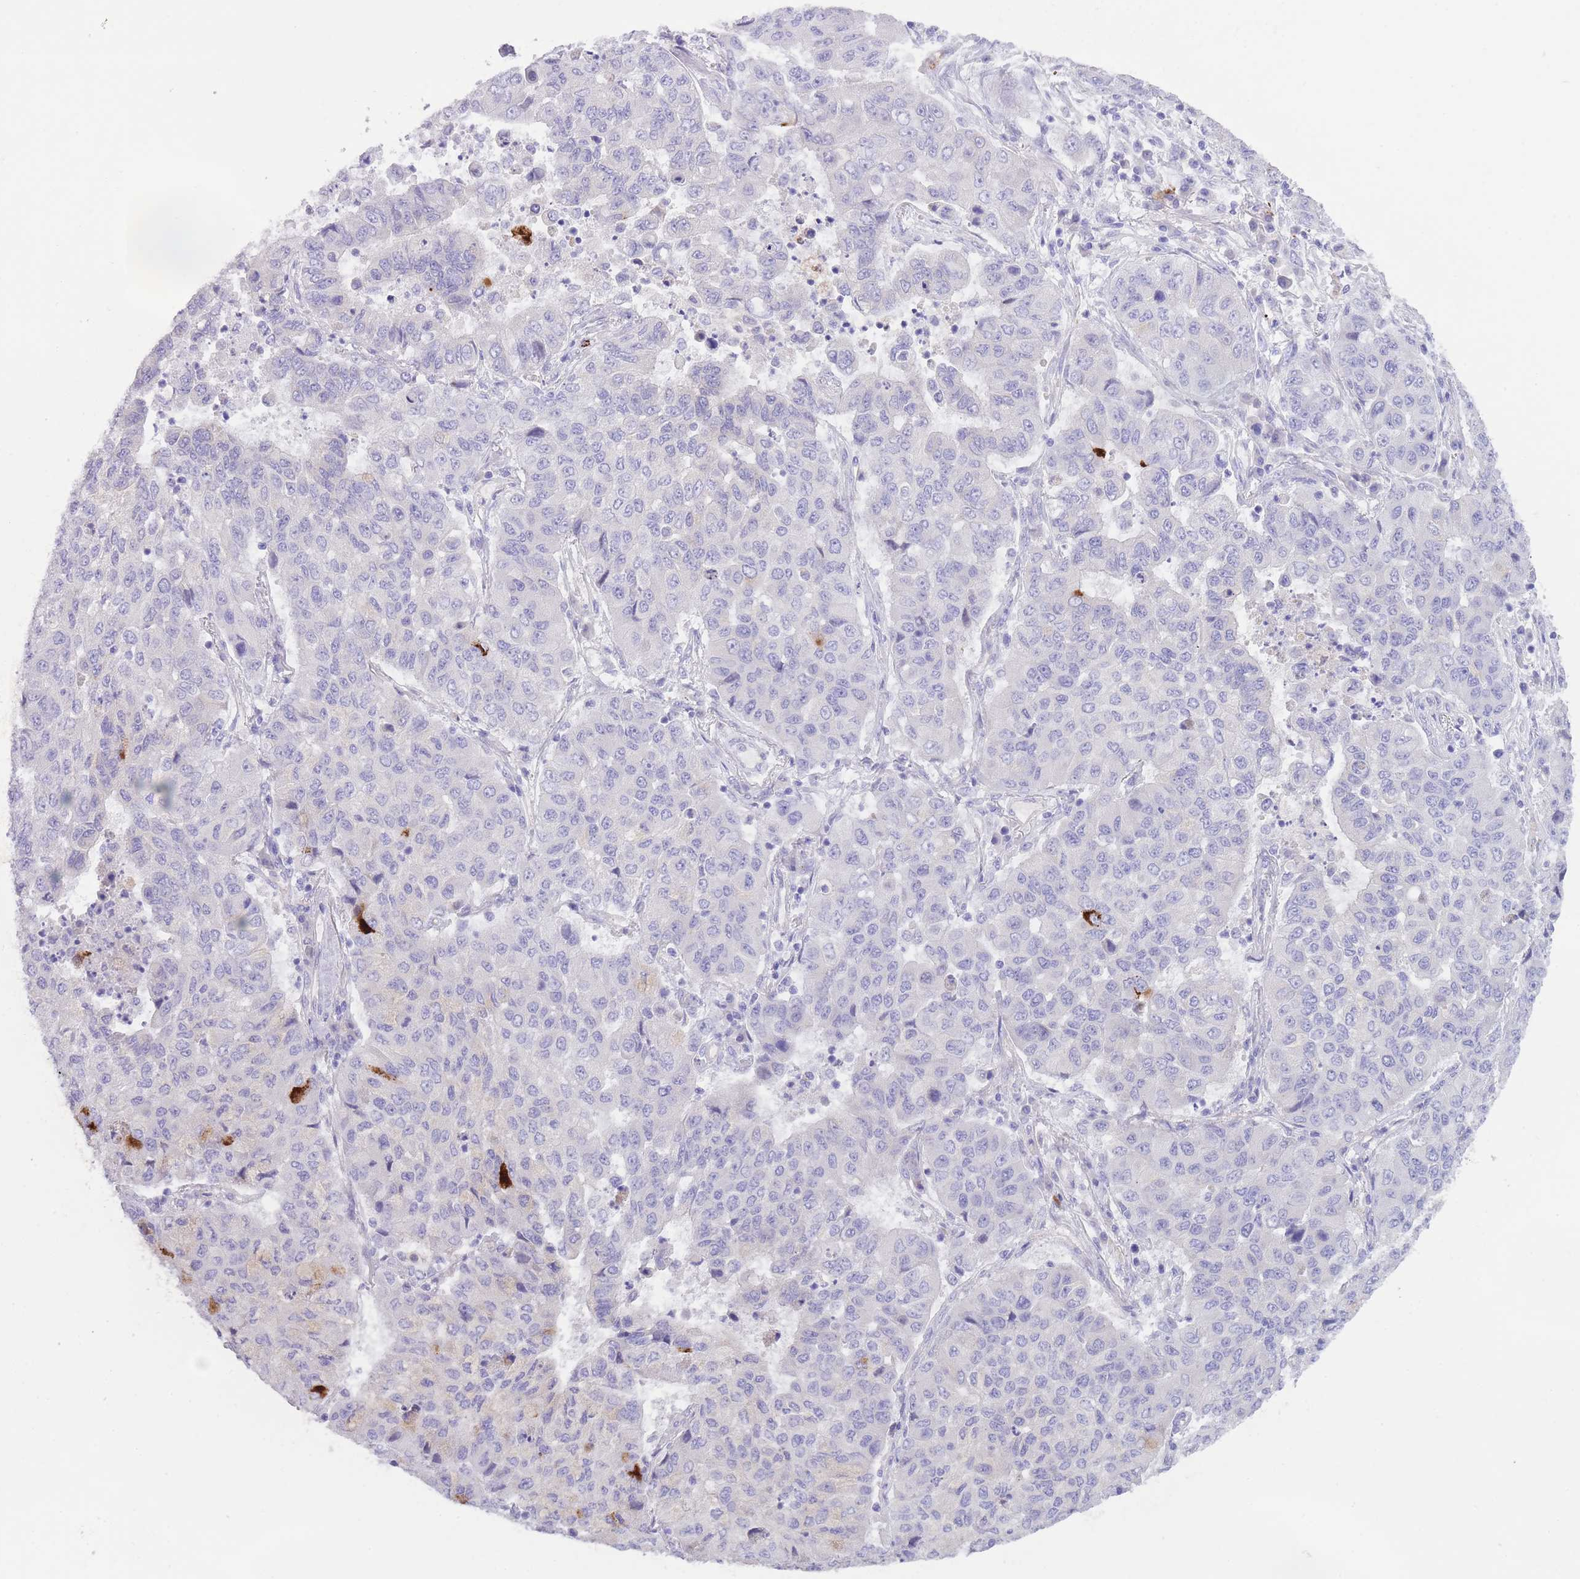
{"staining": {"intensity": "negative", "quantity": "none", "location": "none"}, "tissue": "lung cancer", "cell_type": "Tumor cells", "image_type": "cancer", "snomed": [{"axis": "morphology", "description": "Squamous cell carcinoma, NOS"}, {"axis": "topography", "description": "Lung"}], "caption": "Immunohistochemistry of human lung cancer (squamous cell carcinoma) demonstrates no expression in tumor cells.", "gene": "QTRT1", "patient": {"sex": "male", "age": 74}}